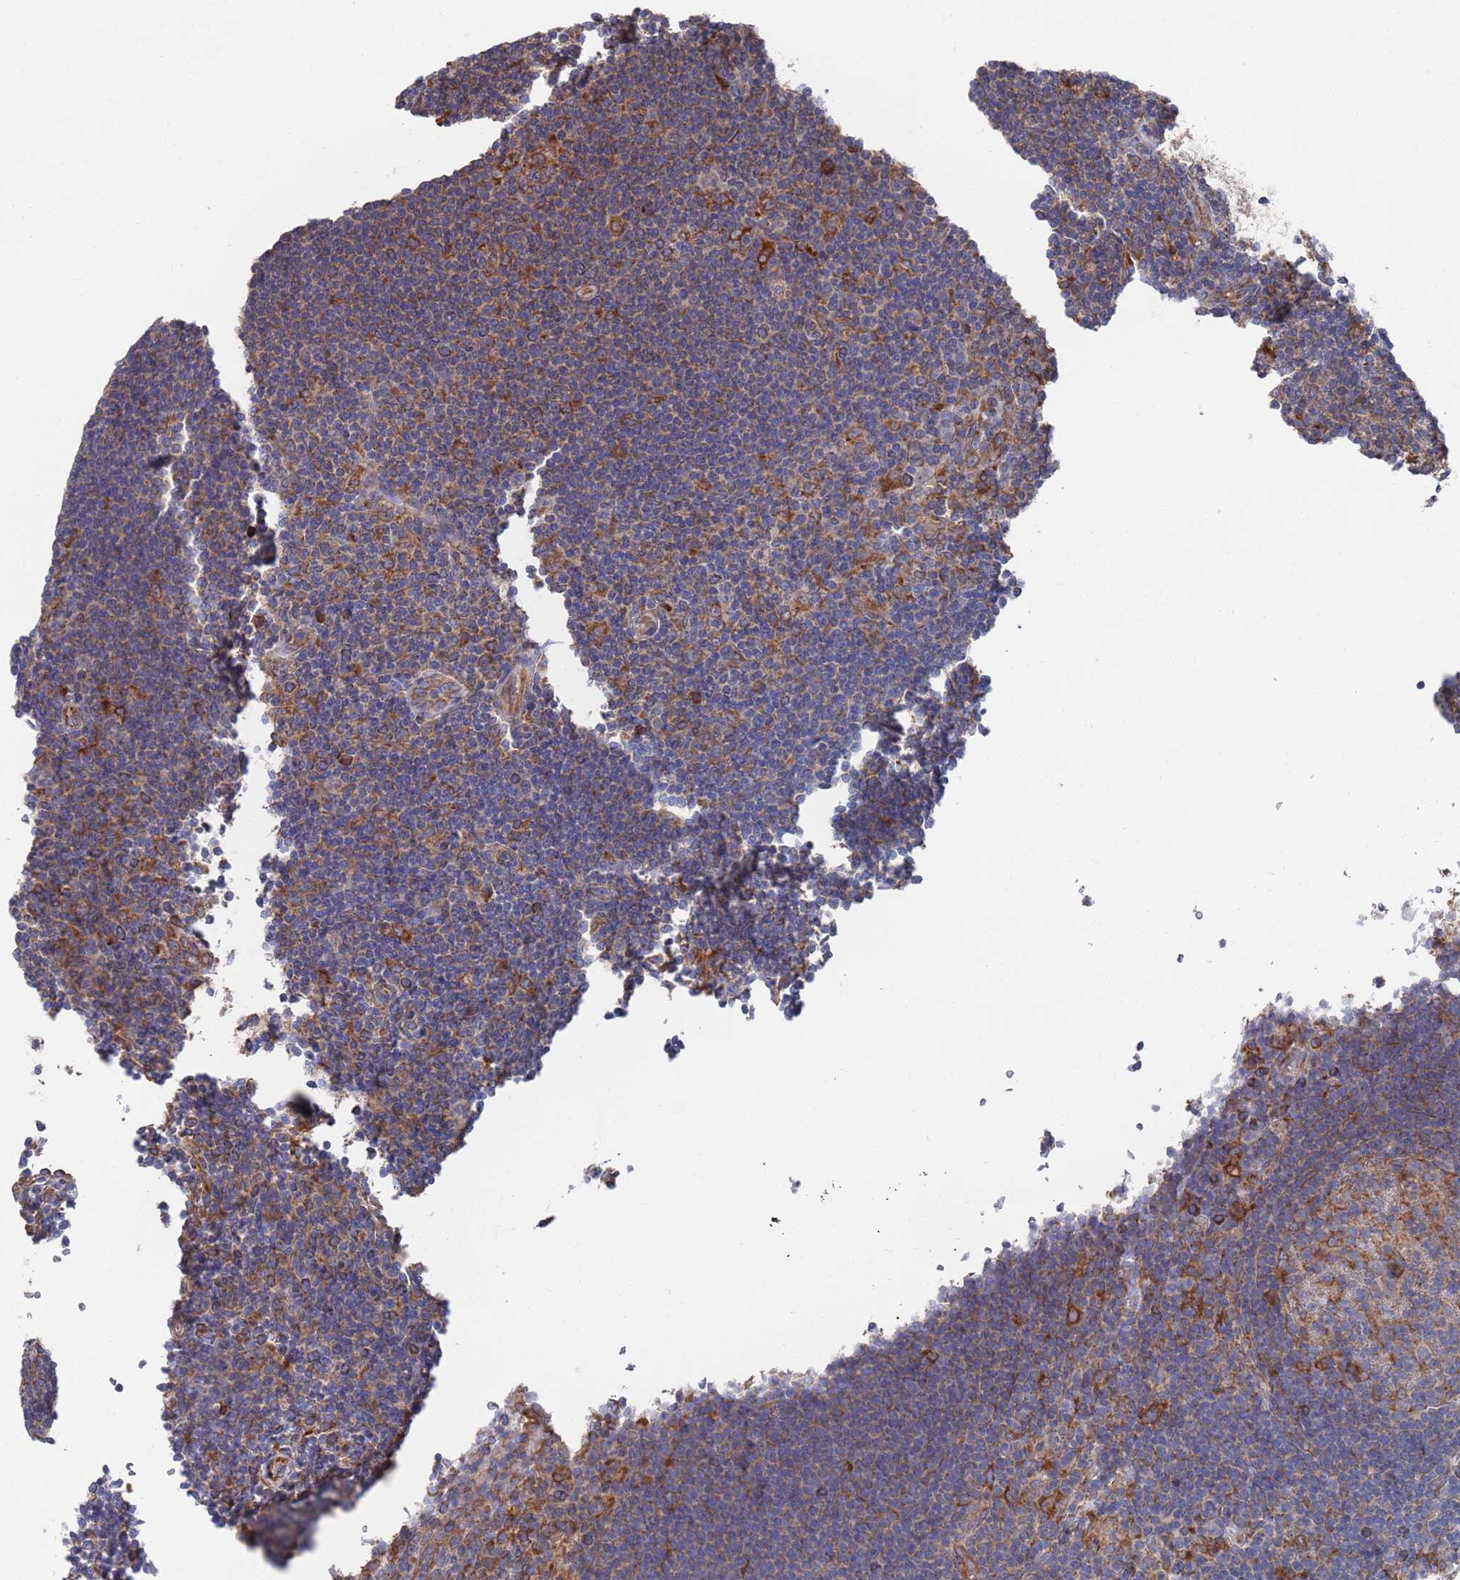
{"staining": {"intensity": "negative", "quantity": "none", "location": "none"}, "tissue": "lymphoma", "cell_type": "Tumor cells", "image_type": "cancer", "snomed": [{"axis": "morphology", "description": "Hodgkin's disease, NOS"}, {"axis": "topography", "description": "Lymph node"}], "caption": "DAB (3,3'-diaminobenzidine) immunohistochemical staining of Hodgkin's disease exhibits no significant staining in tumor cells.", "gene": "GID8", "patient": {"sex": "female", "age": 57}}